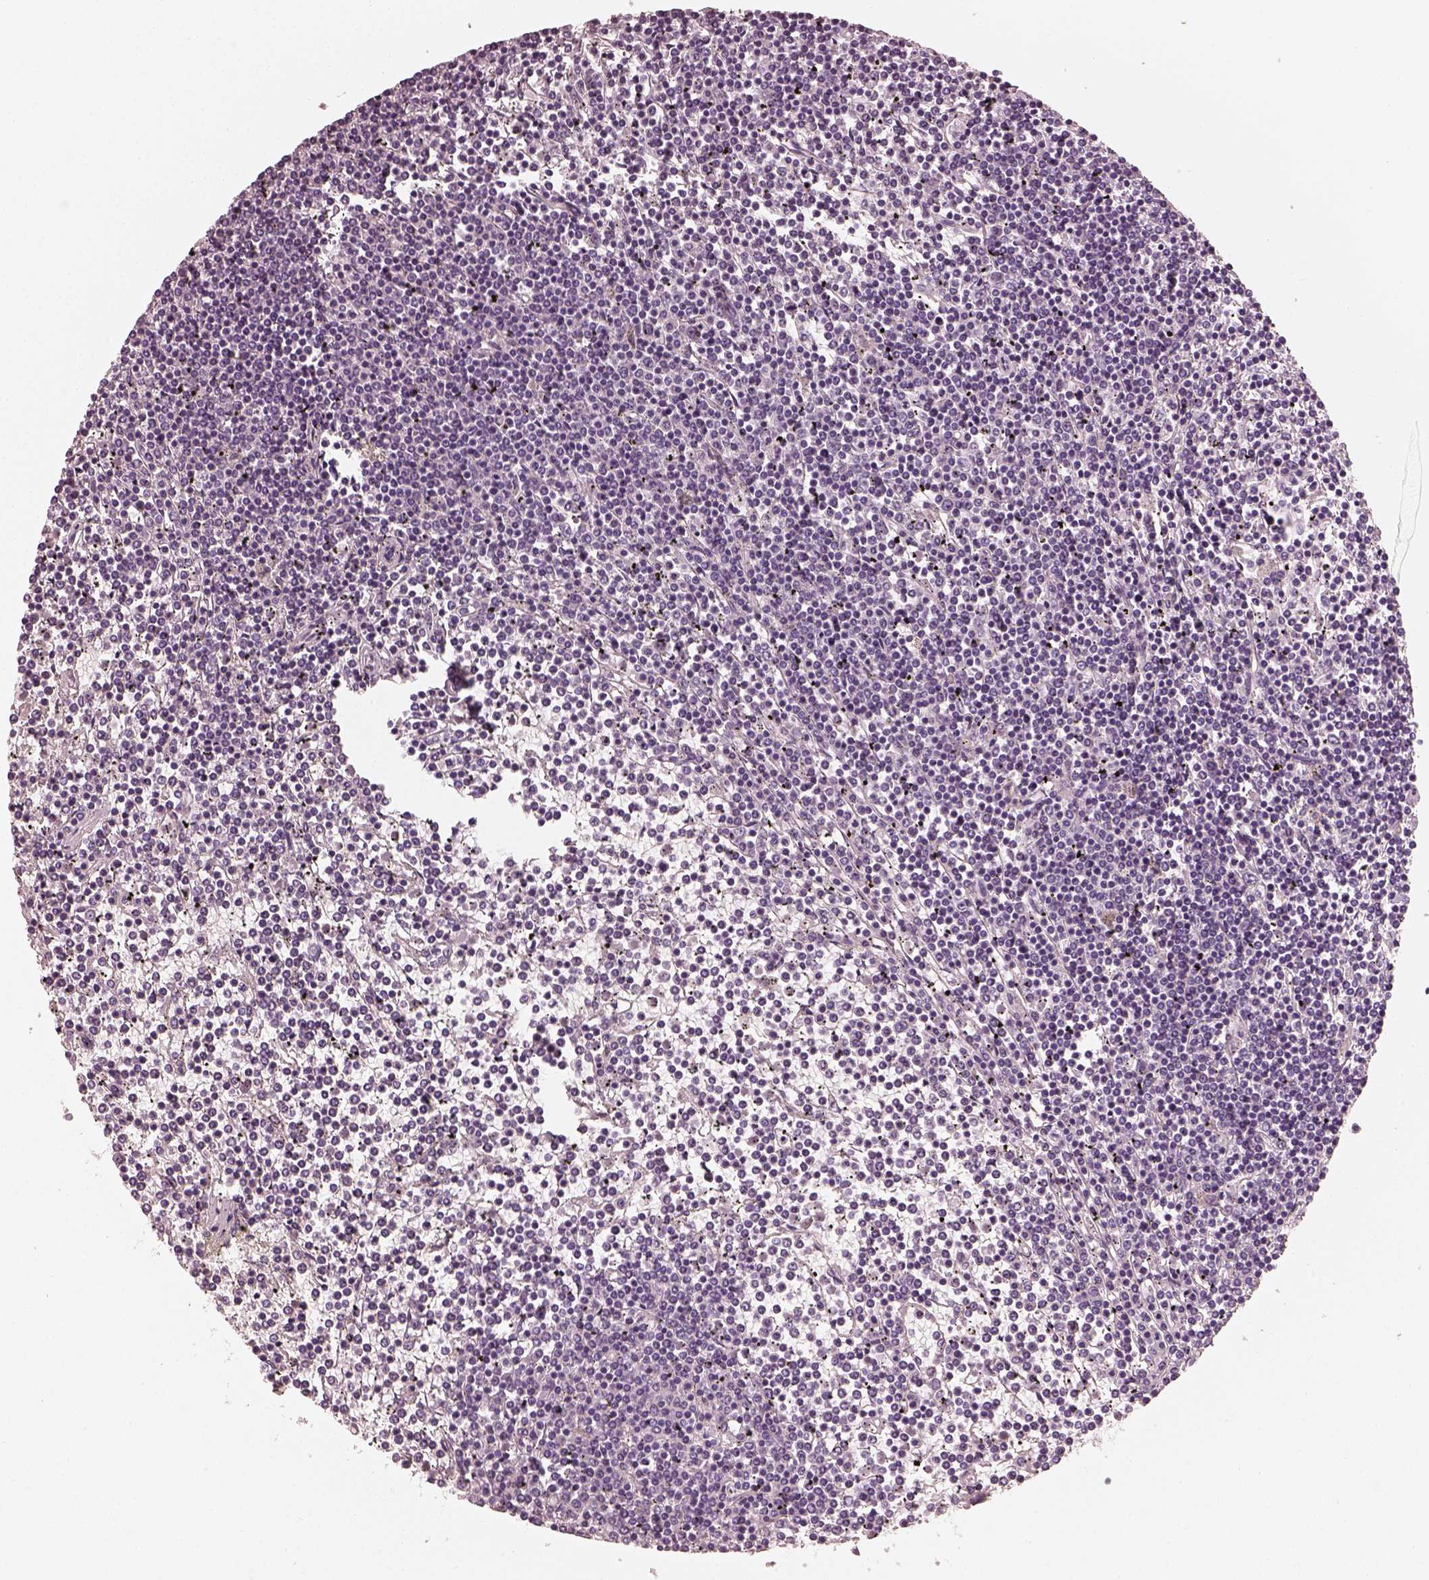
{"staining": {"intensity": "negative", "quantity": "none", "location": "none"}, "tissue": "lymphoma", "cell_type": "Tumor cells", "image_type": "cancer", "snomed": [{"axis": "morphology", "description": "Malignant lymphoma, non-Hodgkin's type, Low grade"}, {"axis": "topography", "description": "Spleen"}], "caption": "A histopathology image of human malignant lymphoma, non-Hodgkin's type (low-grade) is negative for staining in tumor cells.", "gene": "RS1", "patient": {"sex": "female", "age": 19}}